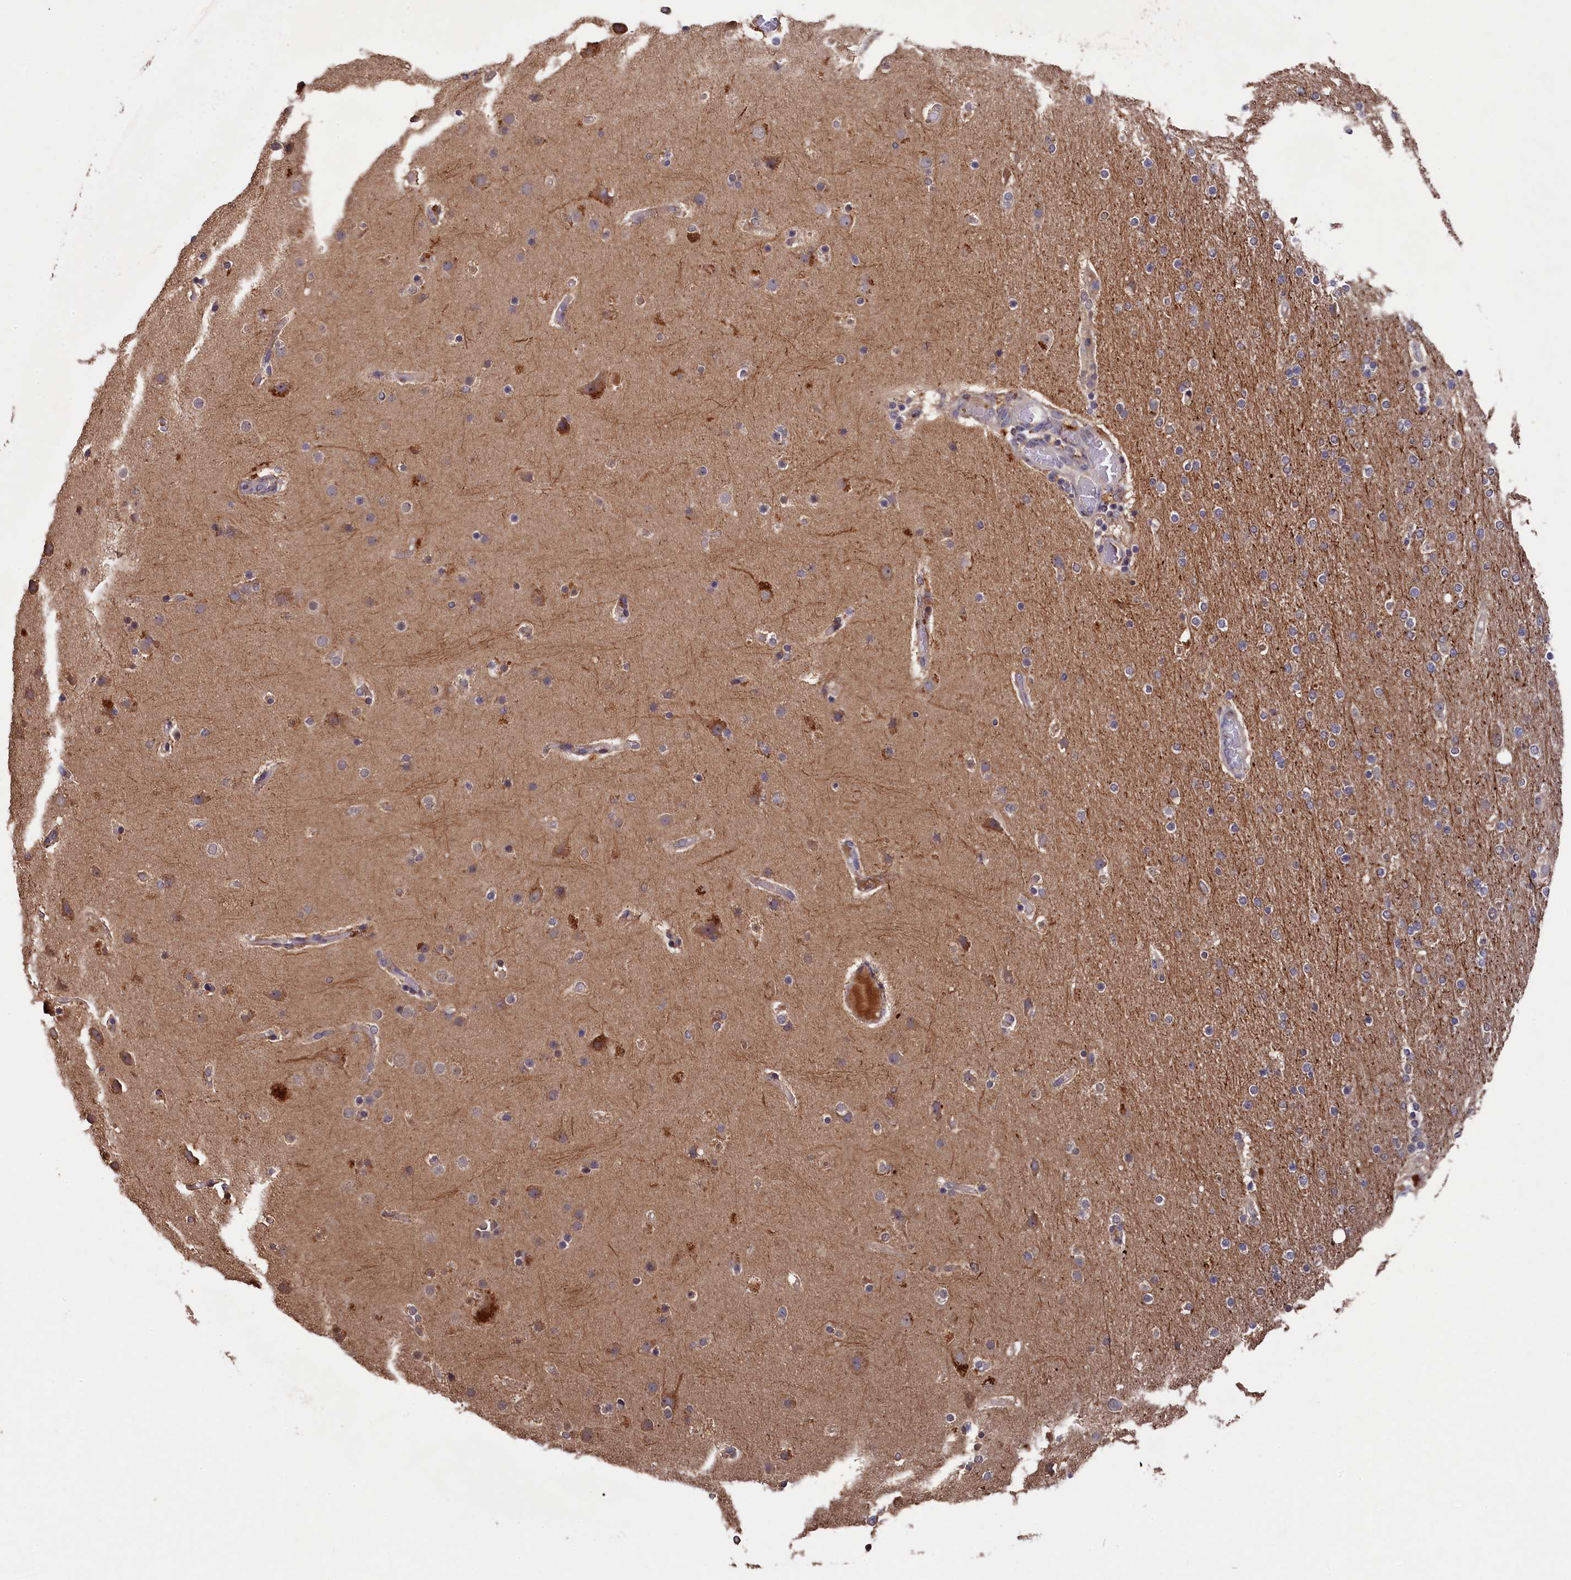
{"staining": {"intensity": "weak", "quantity": "<25%", "location": "cytoplasmic/membranous"}, "tissue": "glioma", "cell_type": "Tumor cells", "image_type": "cancer", "snomed": [{"axis": "morphology", "description": "Glioma, malignant, High grade"}, {"axis": "topography", "description": "Cerebral cortex"}], "caption": "Immunohistochemistry (IHC) of human glioma shows no positivity in tumor cells.", "gene": "NAA60", "patient": {"sex": "female", "age": 36}}